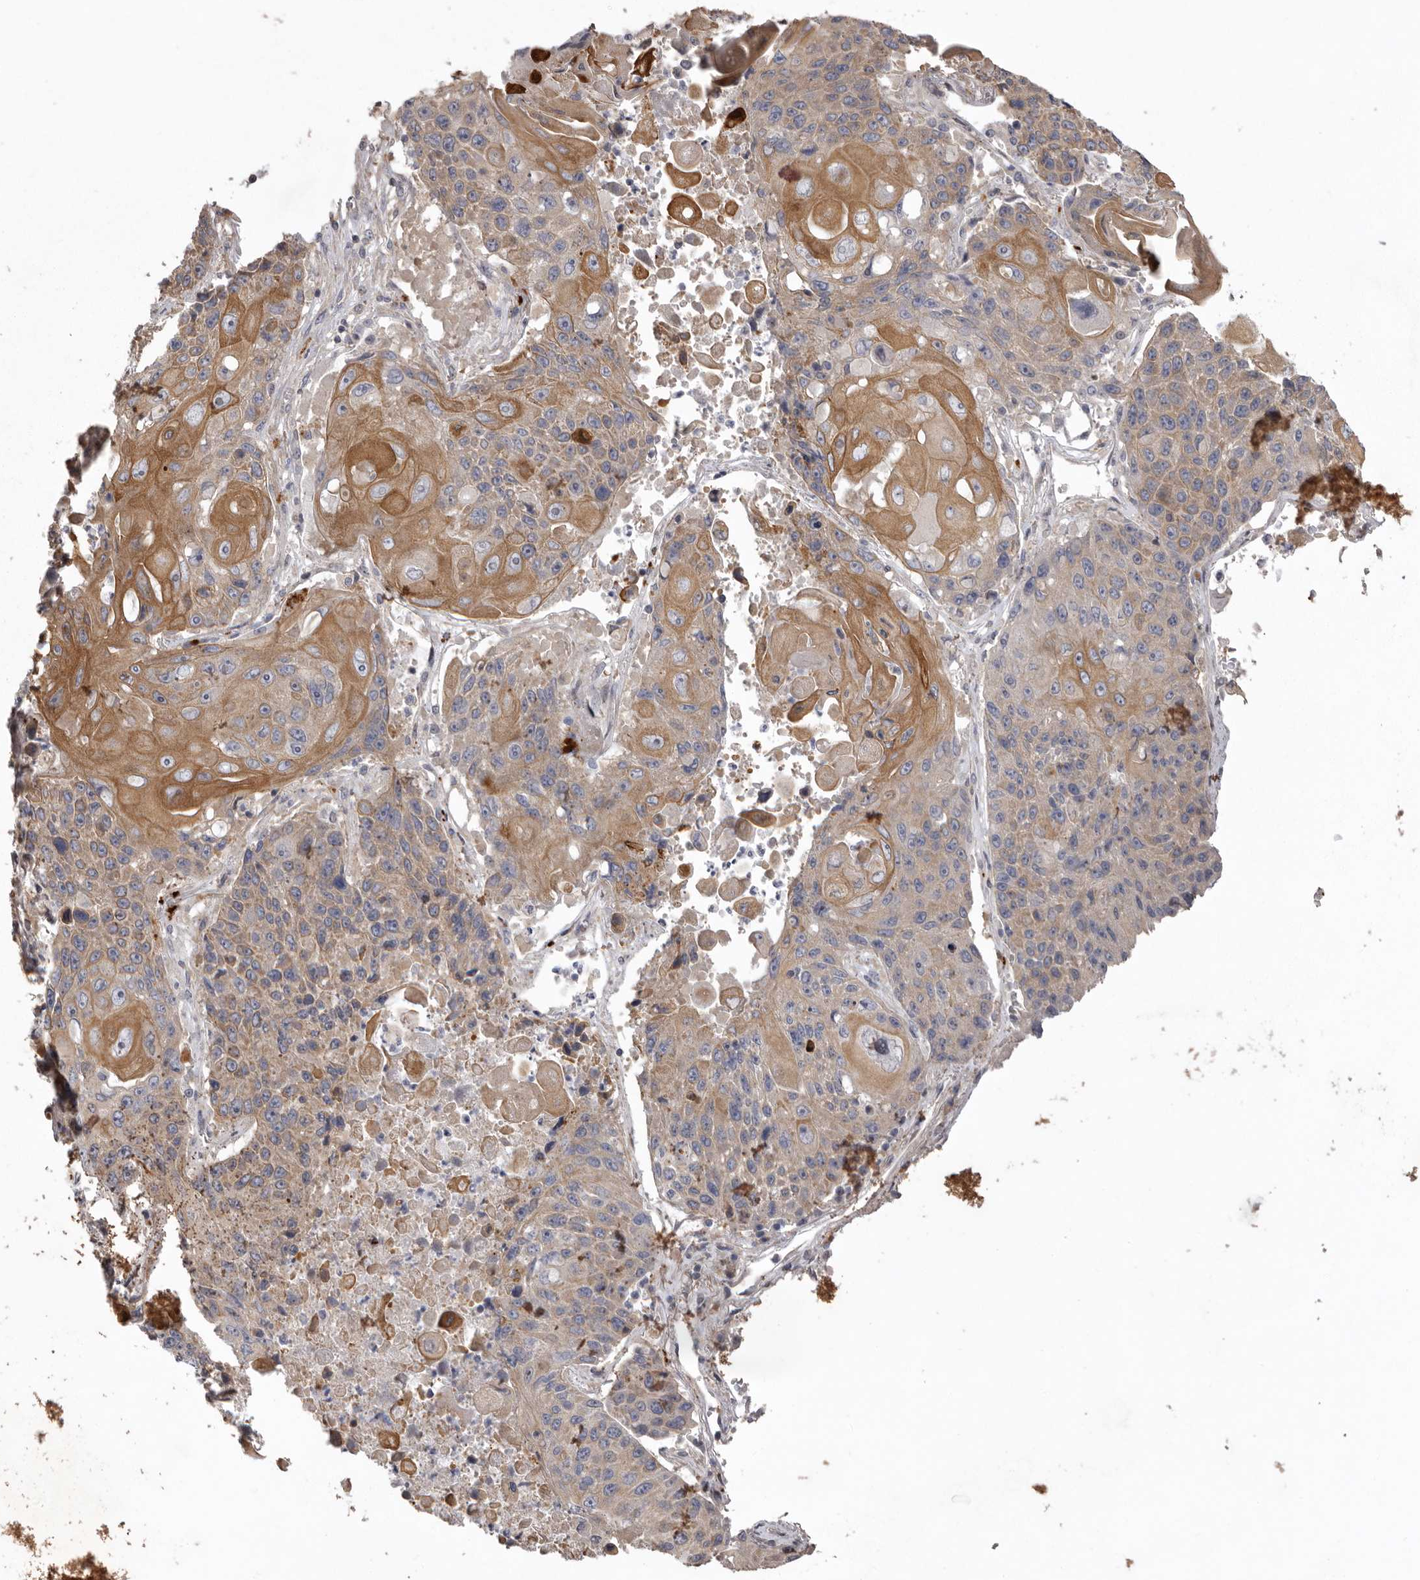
{"staining": {"intensity": "moderate", "quantity": "25%-75%", "location": "cytoplasmic/membranous"}, "tissue": "lung cancer", "cell_type": "Tumor cells", "image_type": "cancer", "snomed": [{"axis": "morphology", "description": "Squamous cell carcinoma, NOS"}, {"axis": "topography", "description": "Lung"}], "caption": "Protein staining exhibits moderate cytoplasmic/membranous staining in approximately 25%-75% of tumor cells in lung squamous cell carcinoma.", "gene": "WDR47", "patient": {"sex": "male", "age": 61}}